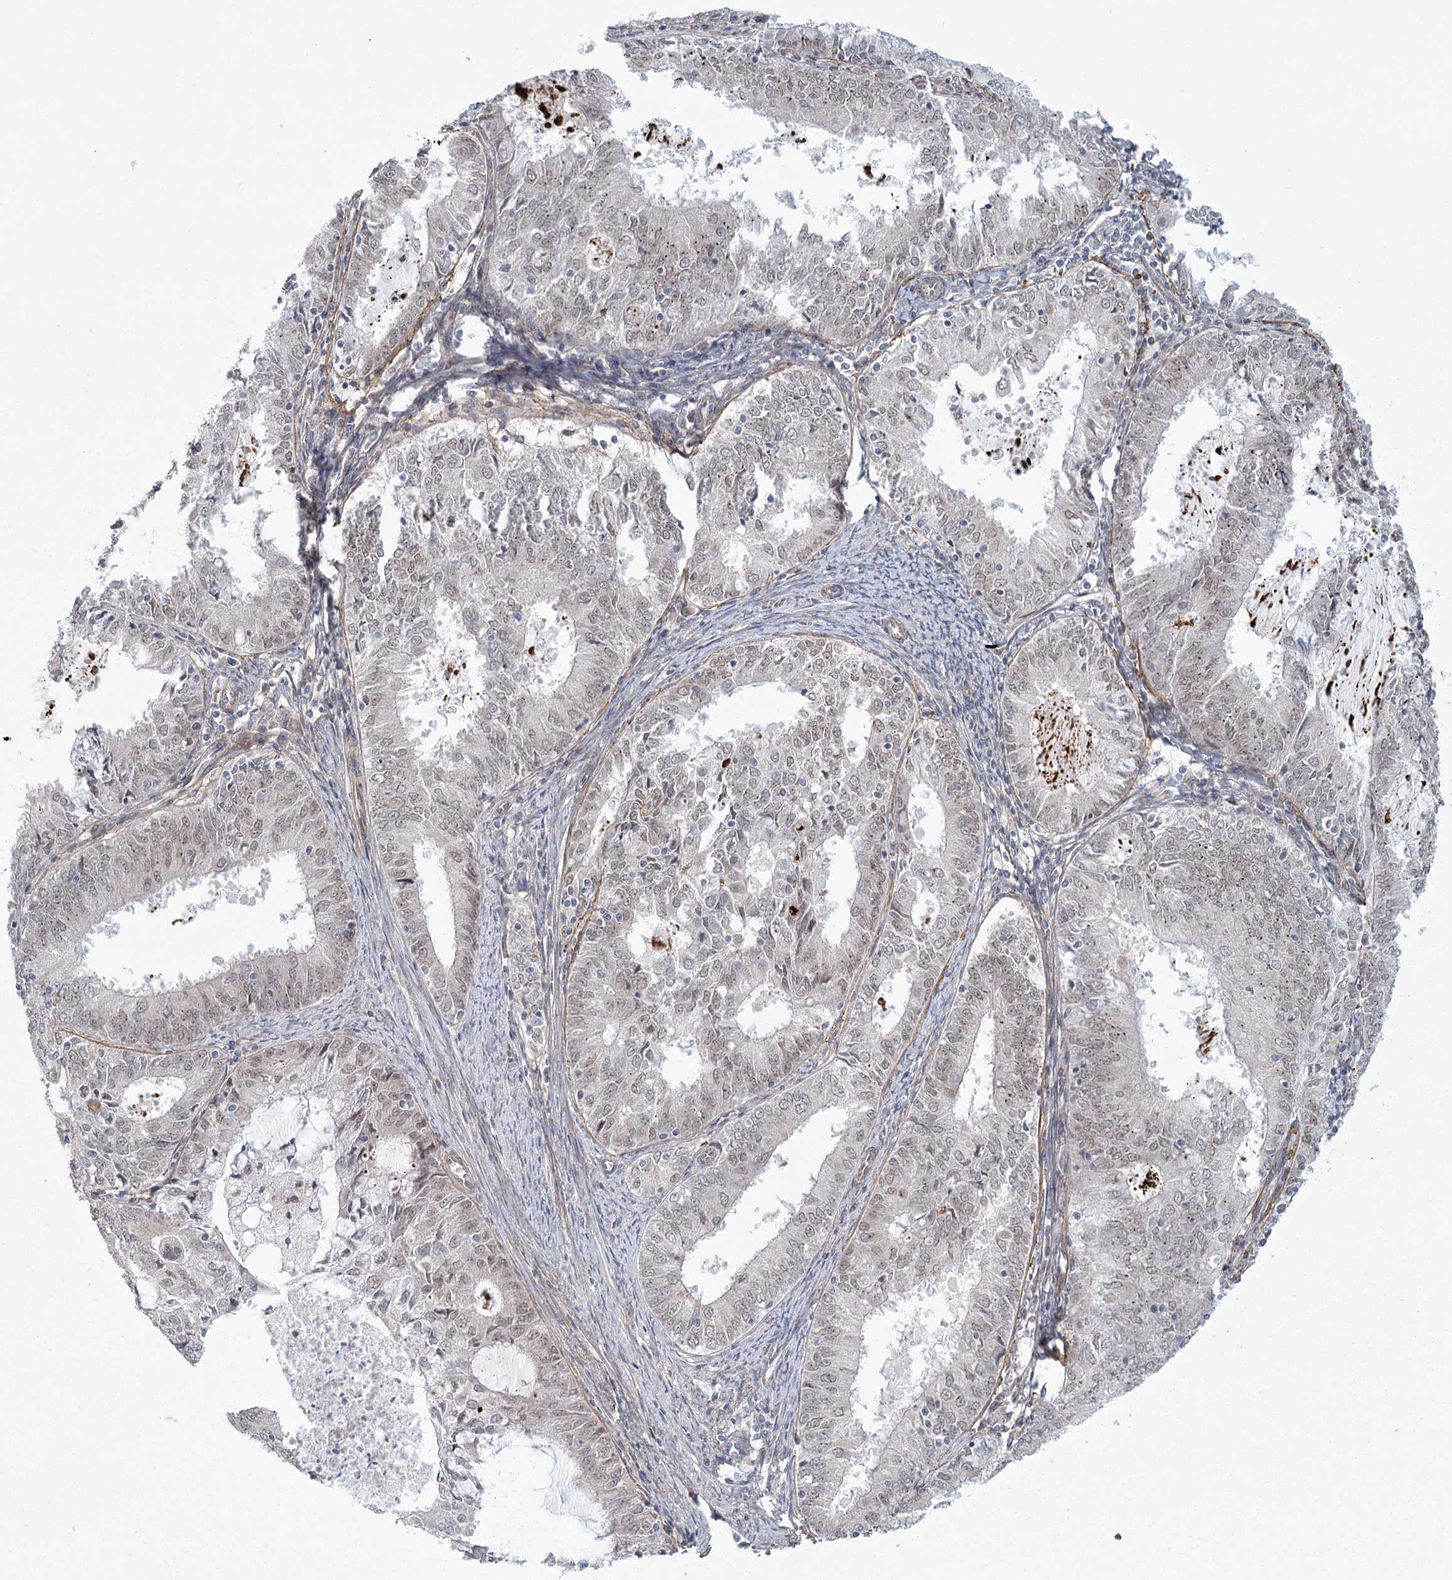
{"staining": {"intensity": "weak", "quantity": "<25%", "location": "nuclear"}, "tissue": "endometrial cancer", "cell_type": "Tumor cells", "image_type": "cancer", "snomed": [{"axis": "morphology", "description": "Adenocarcinoma, NOS"}, {"axis": "topography", "description": "Endometrium"}], "caption": "This histopathology image is of endometrial adenocarcinoma stained with IHC to label a protein in brown with the nuclei are counter-stained blue. There is no staining in tumor cells. The staining was performed using DAB (3,3'-diaminobenzidine) to visualize the protein expression in brown, while the nuclei were stained in blue with hematoxylin (Magnification: 20x).", "gene": "MED28", "patient": {"sex": "female", "age": 57}}